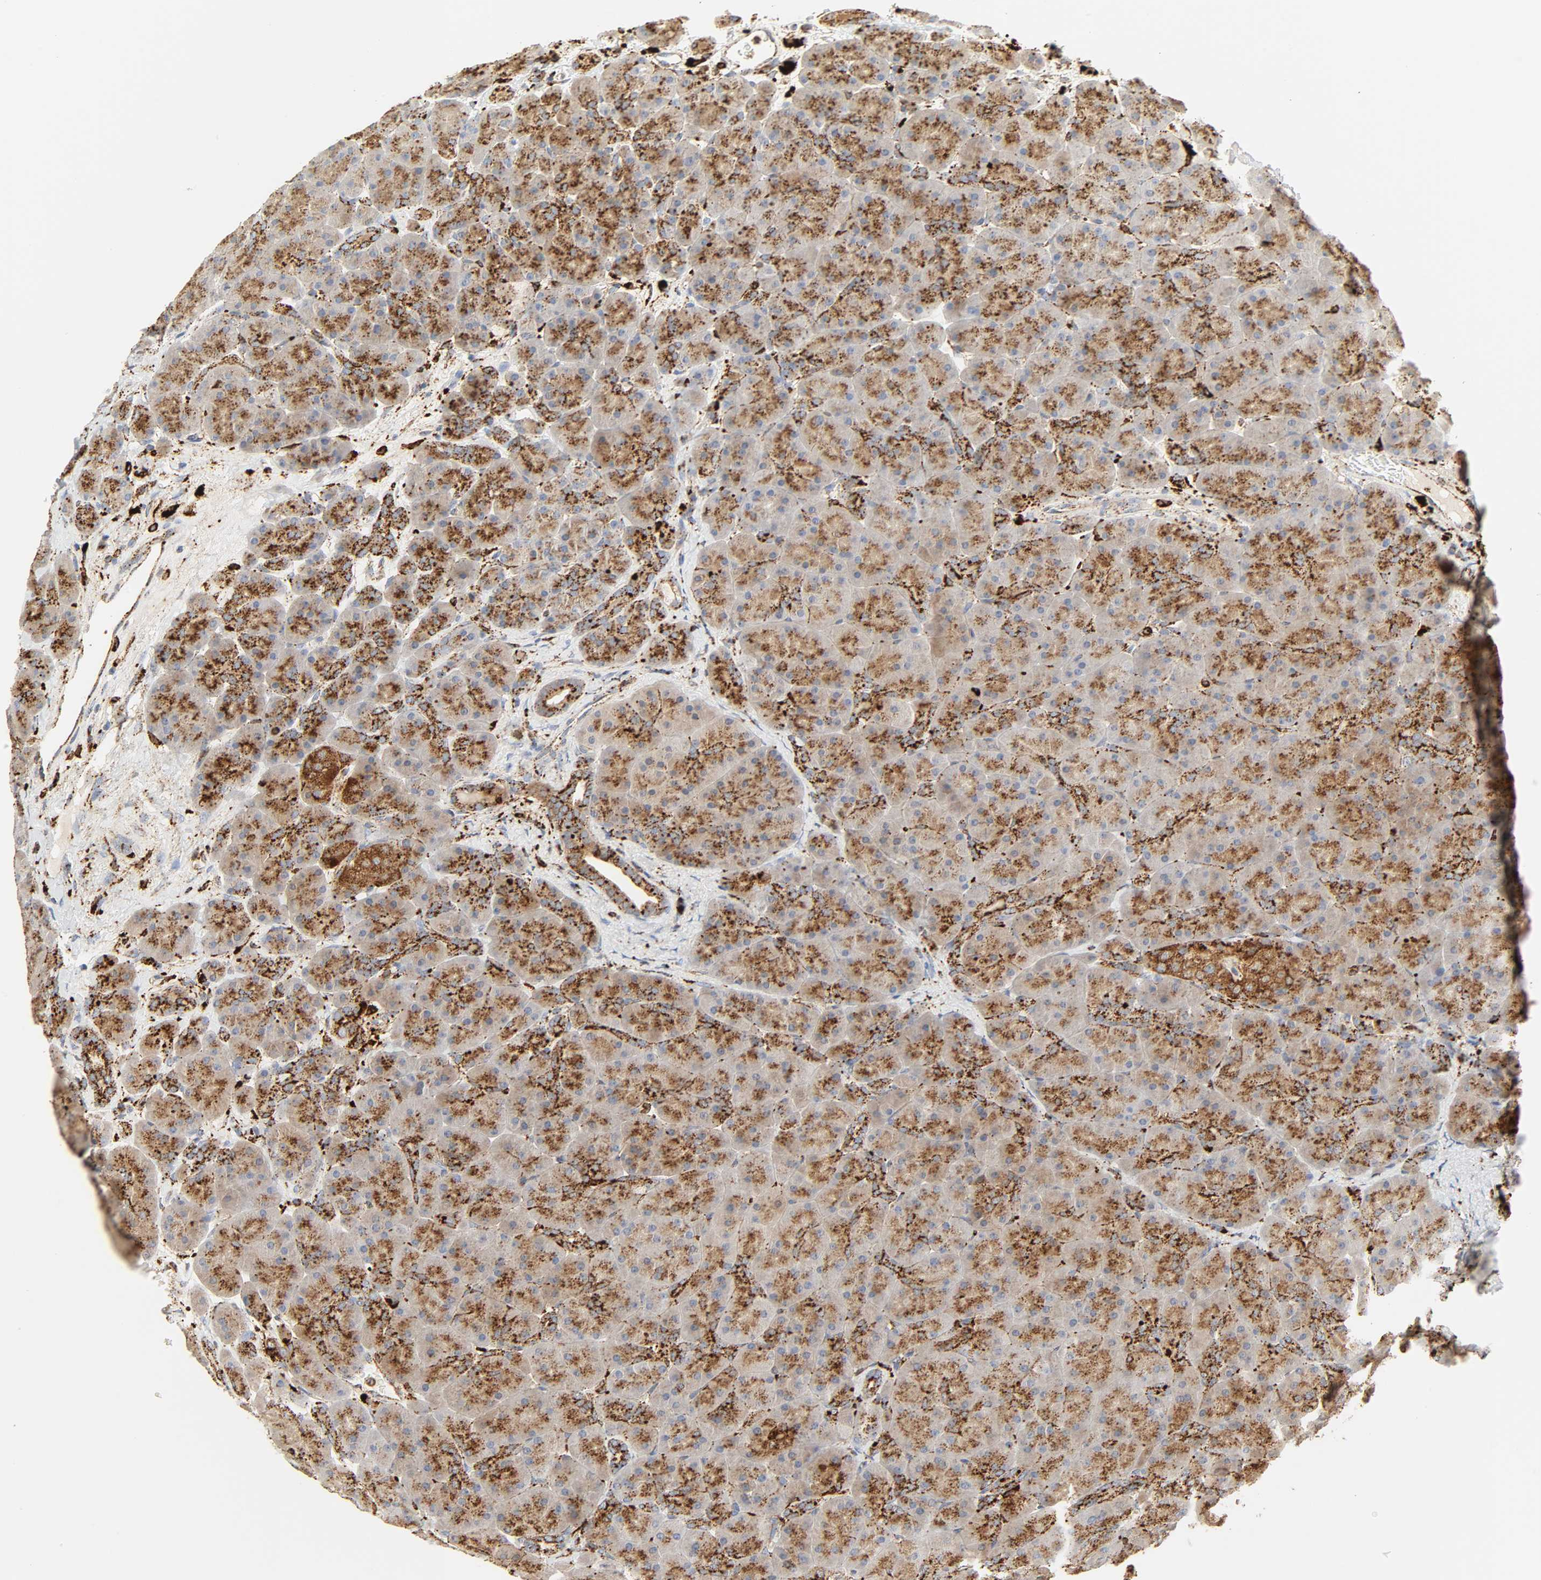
{"staining": {"intensity": "strong", "quantity": ">75%", "location": "cytoplasmic/membranous"}, "tissue": "pancreas", "cell_type": "Exocrine glandular cells", "image_type": "normal", "snomed": [{"axis": "morphology", "description": "Normal tissue, NOS"}, {"axis": "topography", "description": "Pancreas"}], "caption": "Strong cytoplasmic/membranous expression is seen in about >75% of exocrine glandular cells in normal pancreas.", "gene": "PSAP", "patient": {"sex": "male", "age": 66}}